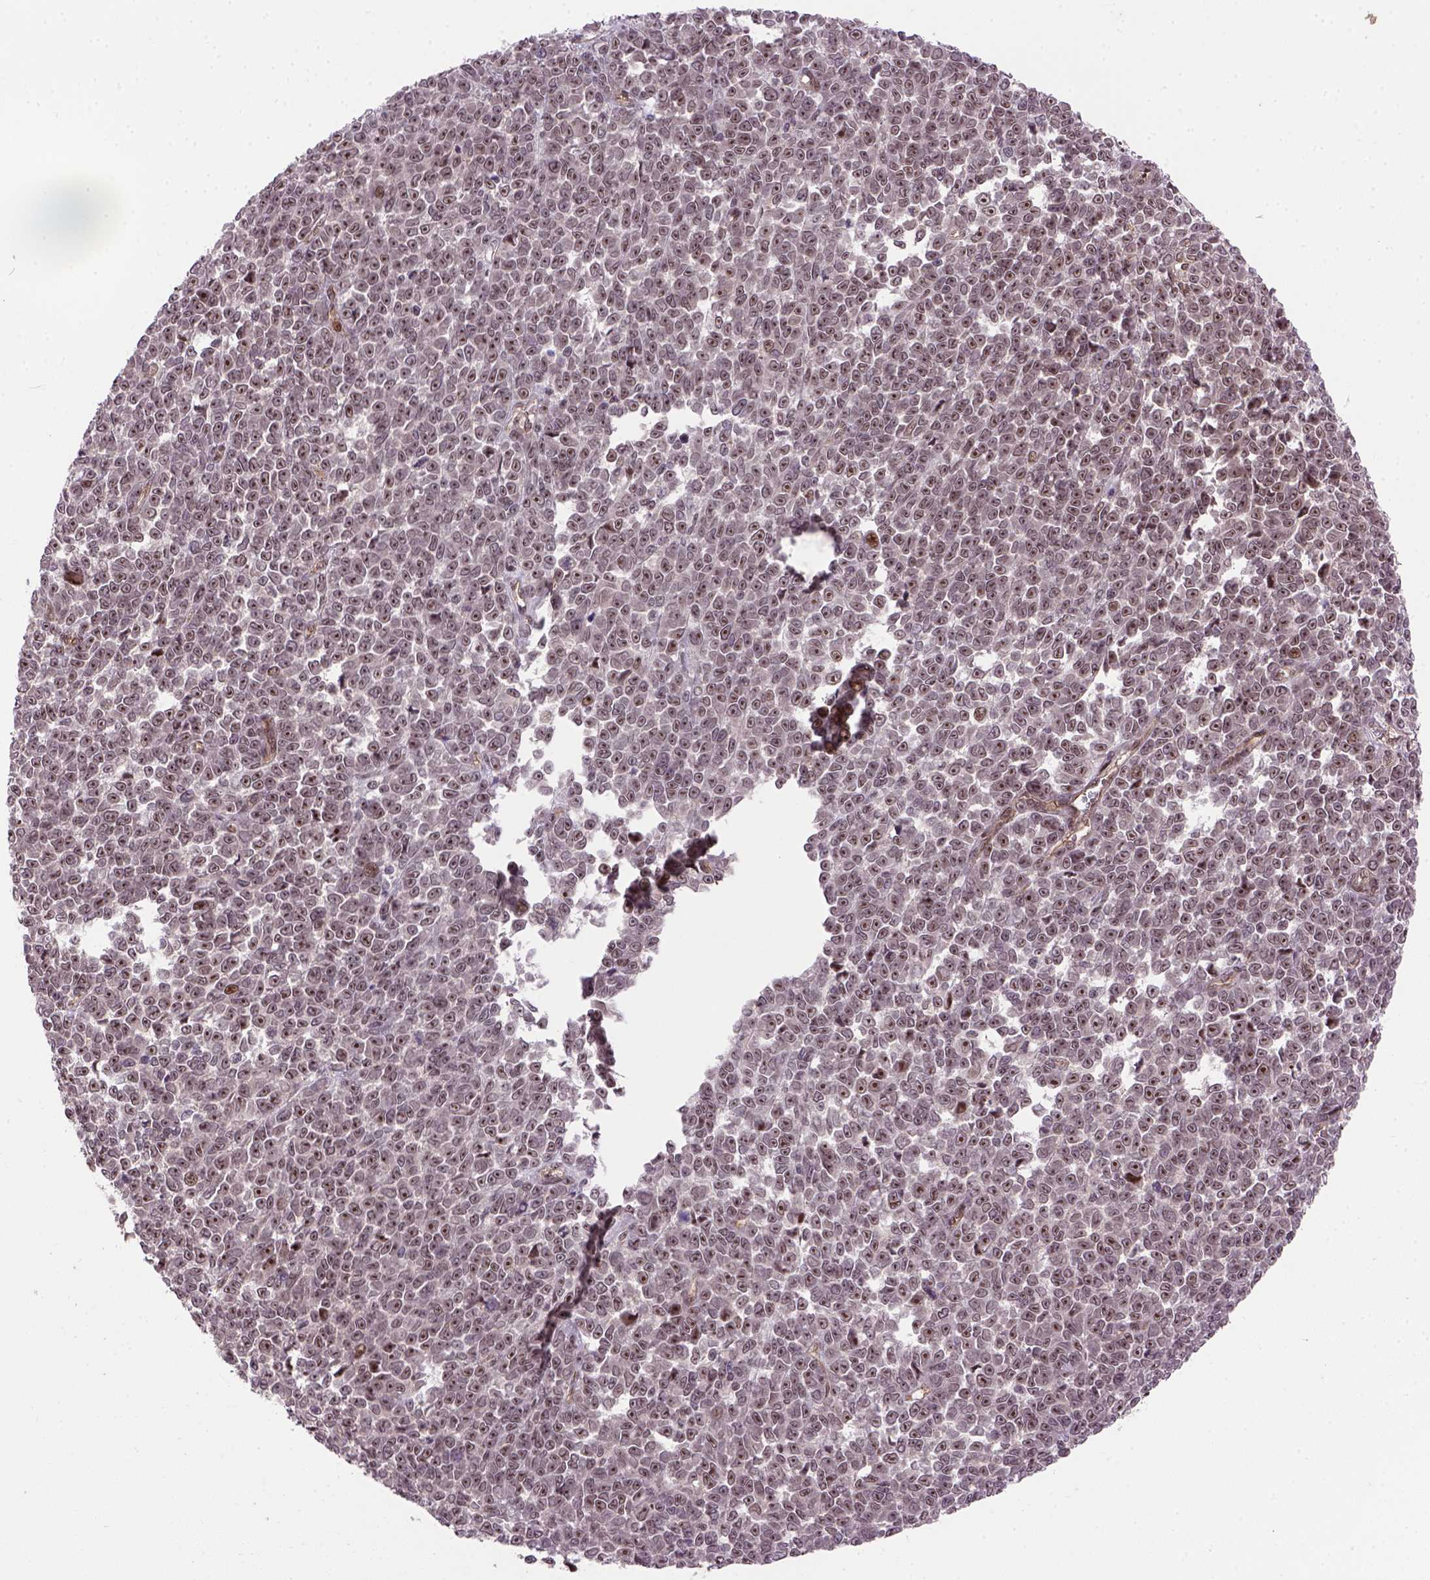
{"staining": {"intensity": "weak", "quantity": ">75%", "location": "nuclear"}, "tissue": "melanoma", "cell_type": "Tumor cells", "image_type": "cancer", "snomed": [{"axis": "morphology", "description": "Malignant melanoma, NOS"}, {"axis": "topography", "description": "Skin"}], "caption": "This is an image of IHC staining of malignant melanoma, which shows weak positivity in the nuclear of tumor cells.", "gene": "ZNF630", "patient": {"sex": "female", "age": 95}}